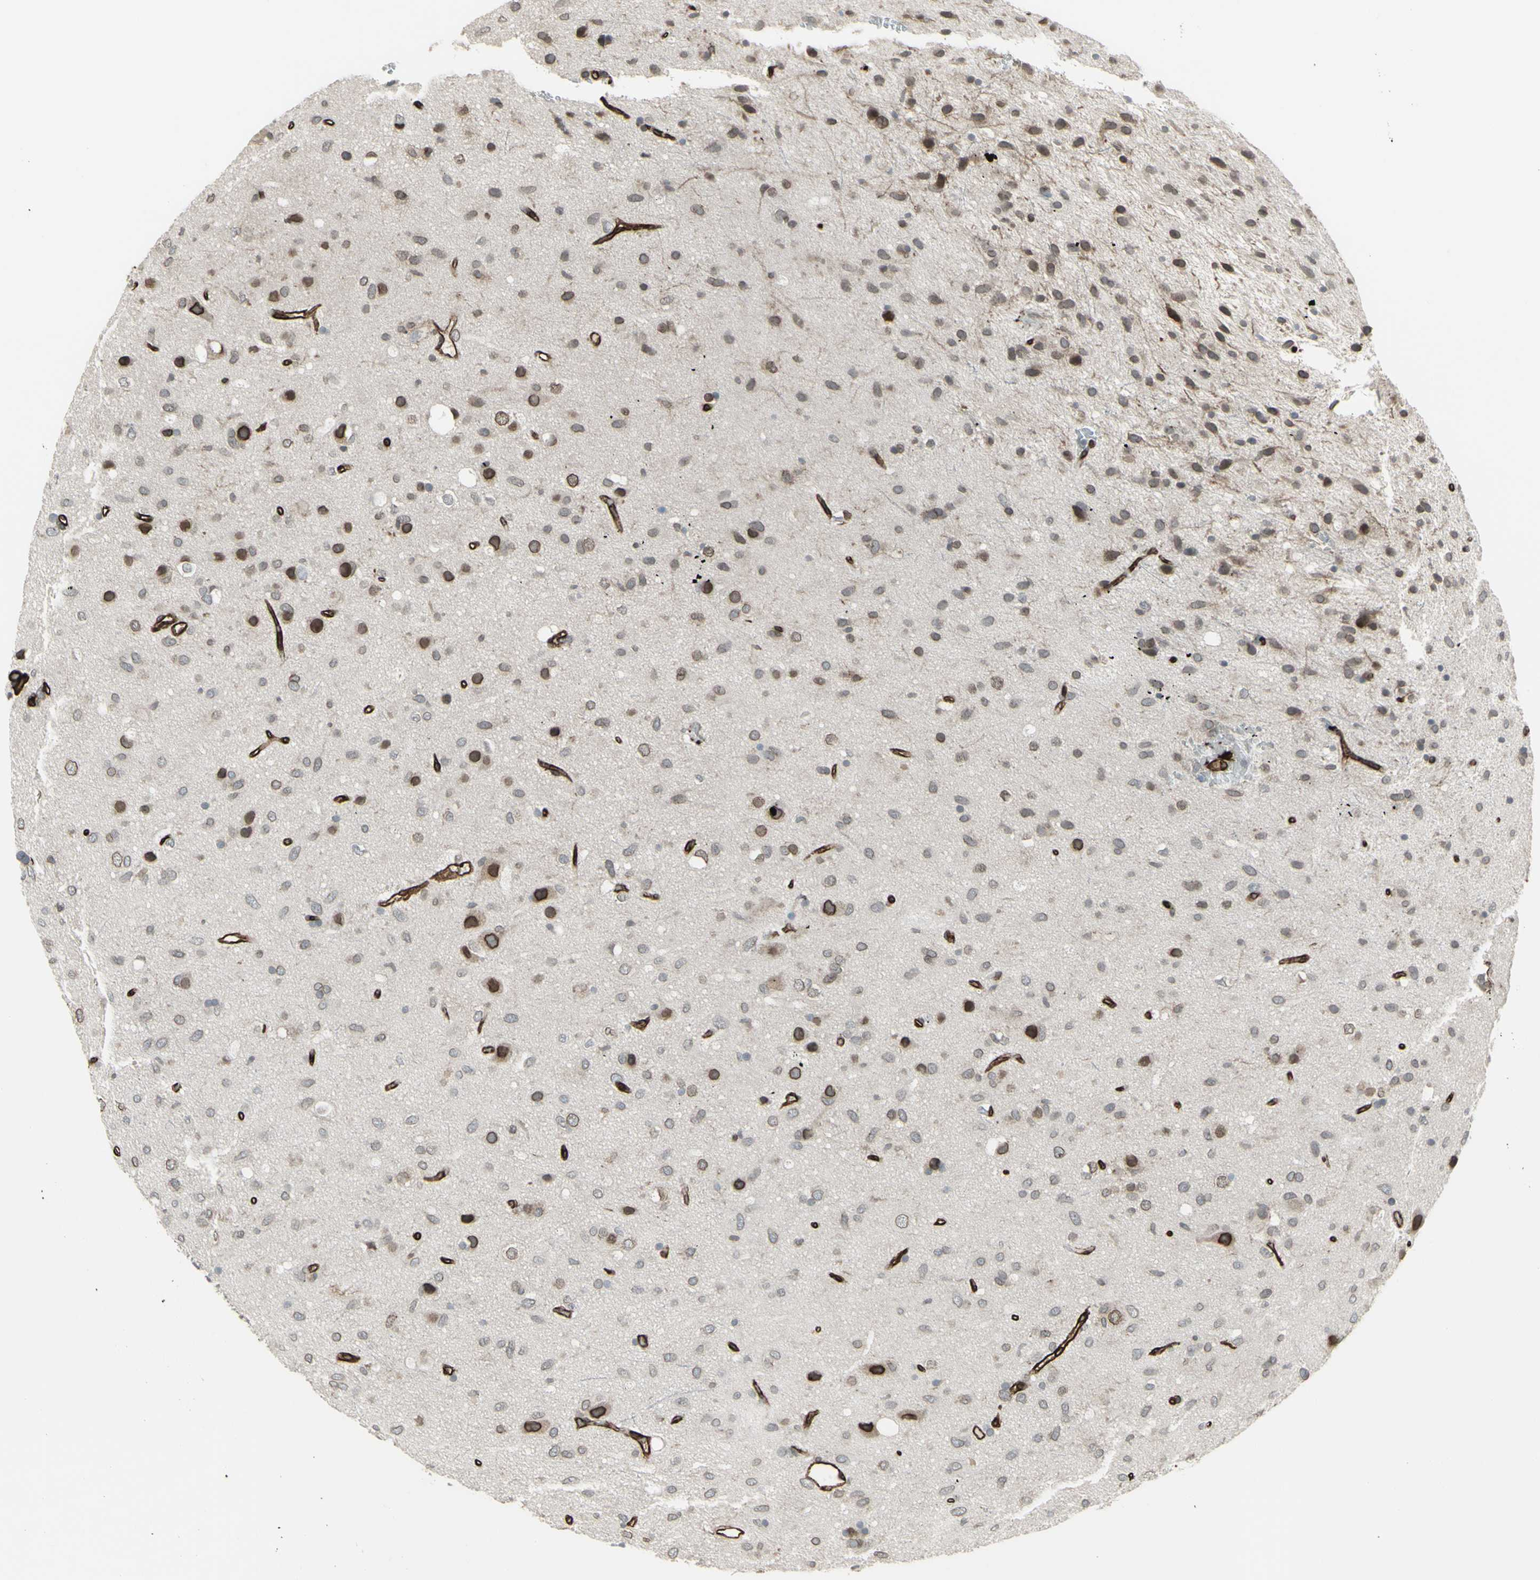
{"staining": {"intensity": "moderate", "quantity": "<25%", "location": "cytoplasmic/membranous,nuclear"}, "tissue": "glioma", "cell_type": "Tumor cells", "image_type": "cancer", "snomed": [{"axis": "morphology", "description": "Glioma, malignant, Low grade"}, {"axis": "topography", "description": "Brain"}], "caption": "The image demonstrates staining of malignant low-grade glioma, revealing moderate cytoplasmic/membranous and nuclear protein staining (brown color) within tumor cells.", "gene": "DTX3L", "patient": {"sex": "male", "age": 77}}